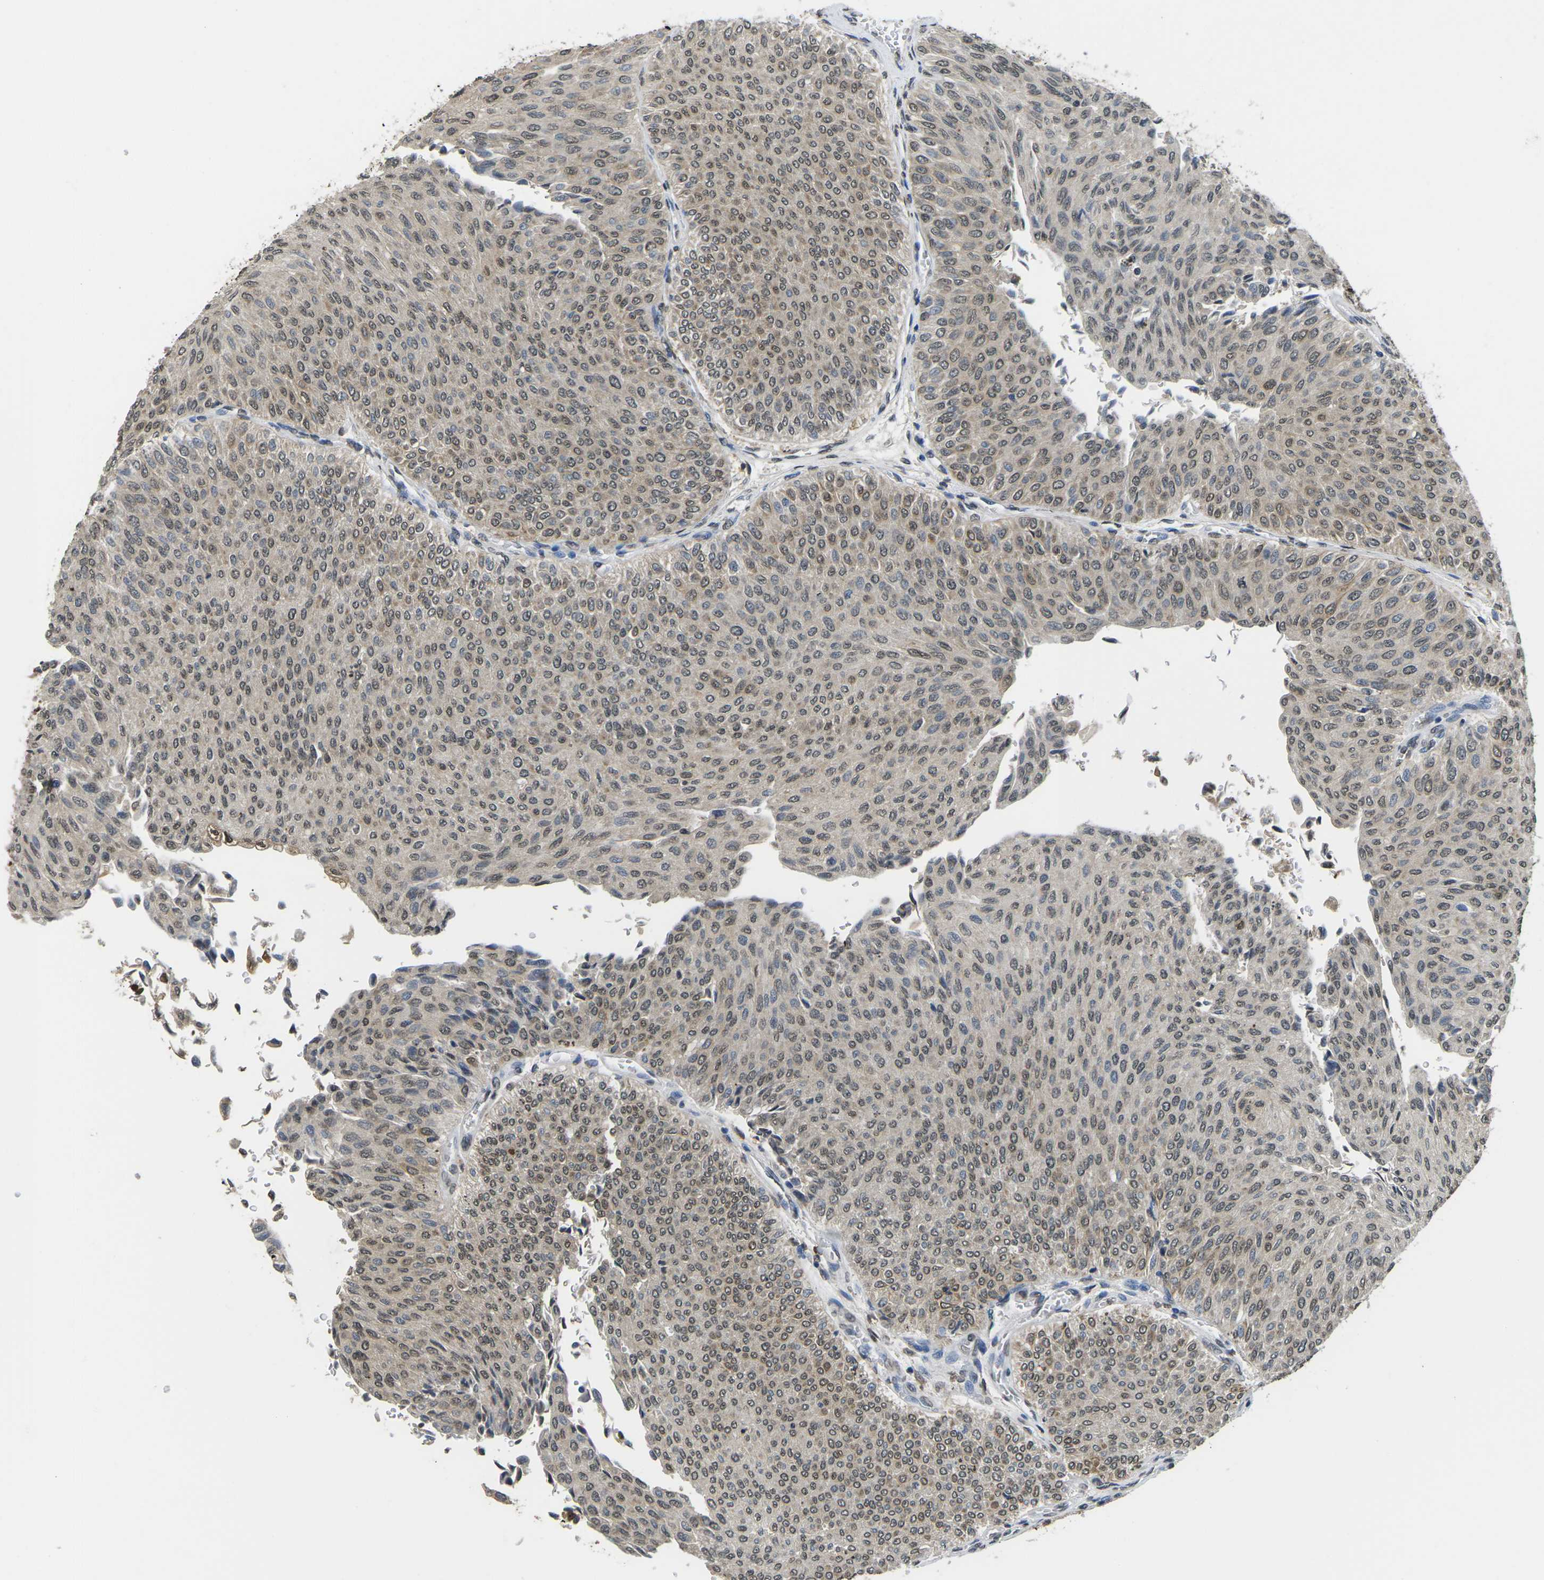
{"staining": {"intensity": "weak", "quantity": ">75%", "location": "nuclear"}, "tissue": "urothelial cancer", "cell_type": "Tumor cells", "image_type": "cancer", "snomed": [{"axis": "morphology", "description": "Urothelial carcinoma, Low grade"}, {"axis": "topography", "description": "Urinary bladder"}], "caption": "Brown immunohistochemical staining in human low-grade urothelial carcinoma reveals weak nuclear expression in about >75% of tumor cells.", "gene": "SCNN1B", "patient": {"sex": "male", "age": 78}}